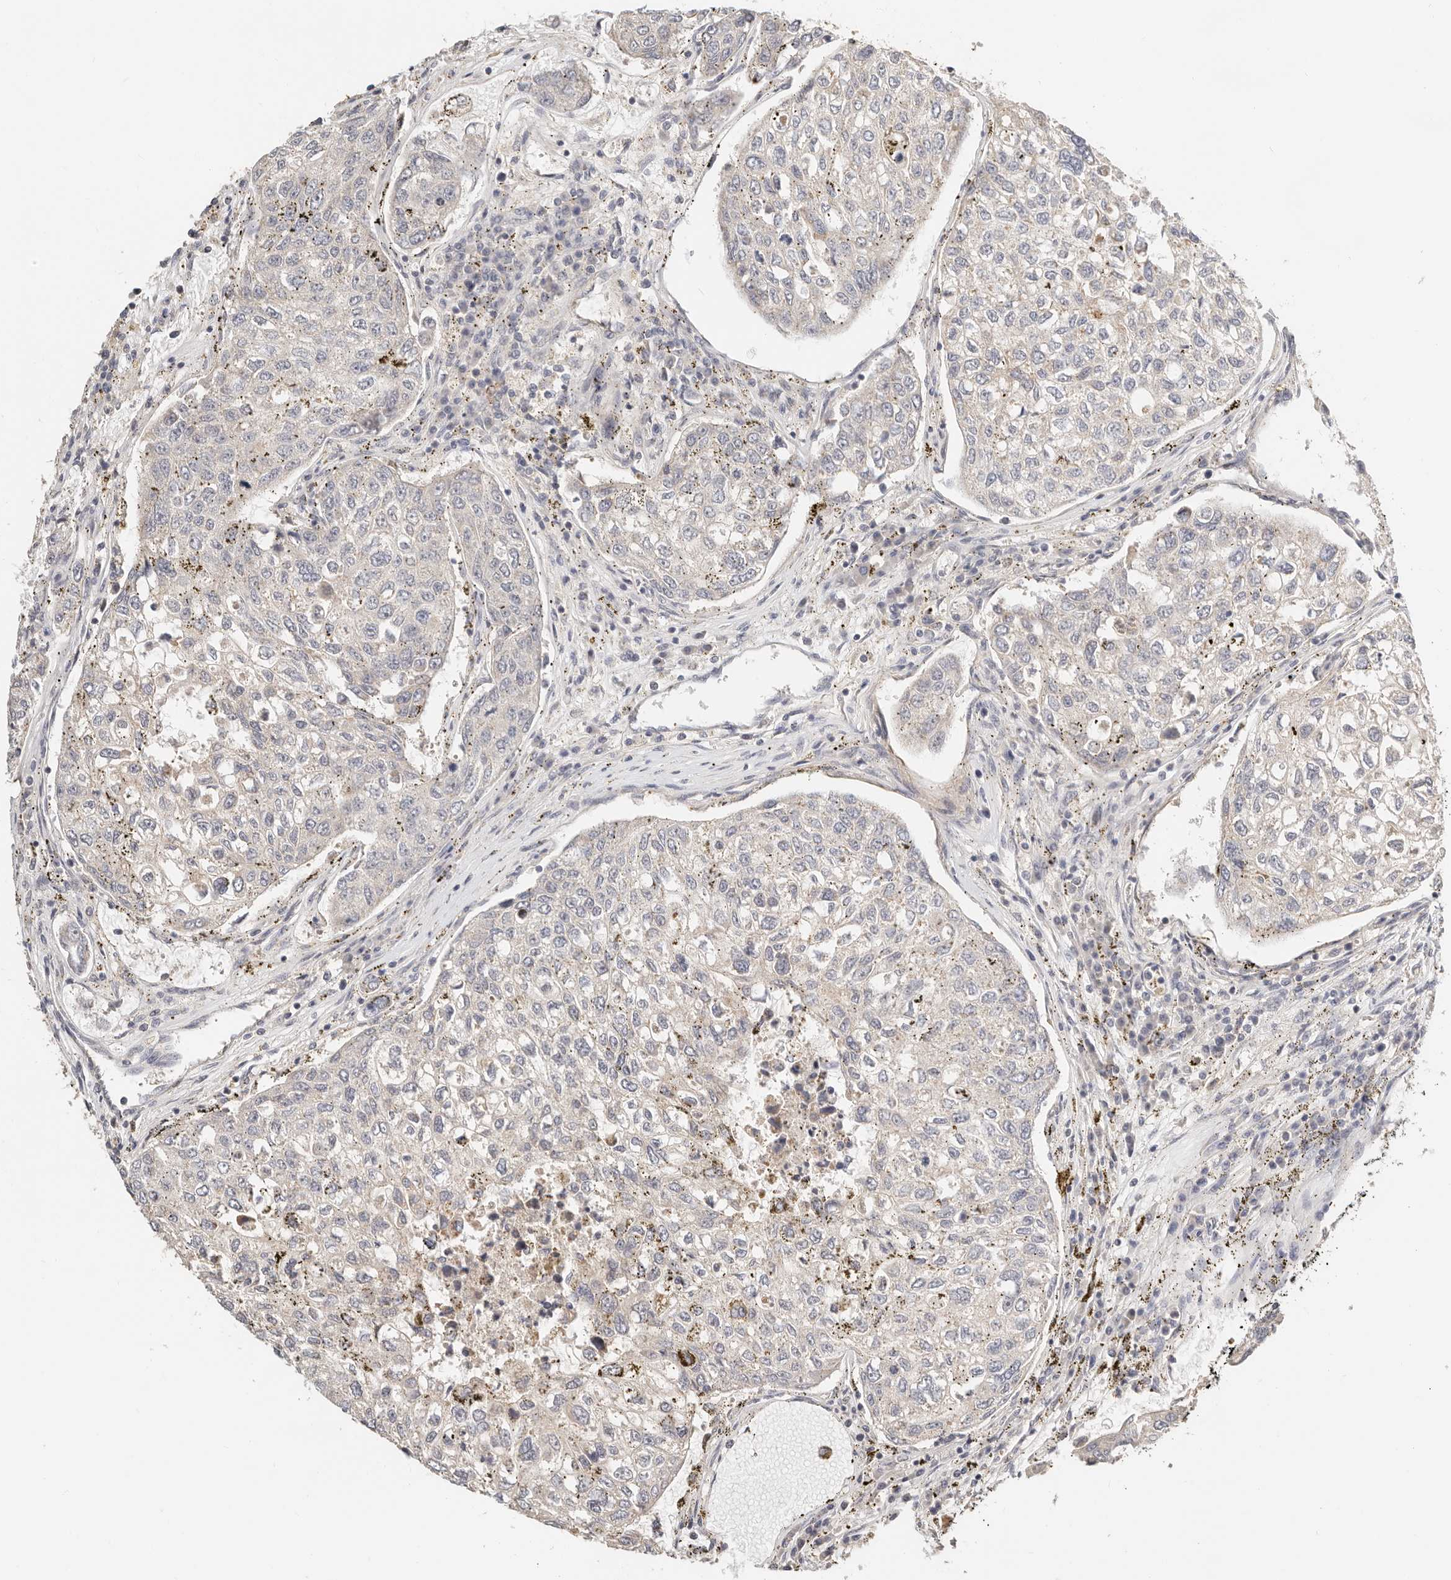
{"staining": {"intensity": "weak", "quantity": "<25%", "location": "cytoplasmic/membranous"}, "tissue": "urothelial cancer", "cell_type": "Tumor cells", "image_type": "cancer", "snomed": [{"axis": "morphology", "description": "Urothelial carcinoma, High grade"}, {"axis": "topography", "description": "Lymph node"}, {"axis": "topography", "description": "Urinary bladder"}], "caption": "Tumor cells are negative for brown protein staining in urothelial cancer. (DAB (3,3'-diaminobenzidine) immunohistochemistry visualized using brightfield microscopy, high magnification).", "gene": "ZRANB1", "patient": {"sex": "male", "age": 51}}